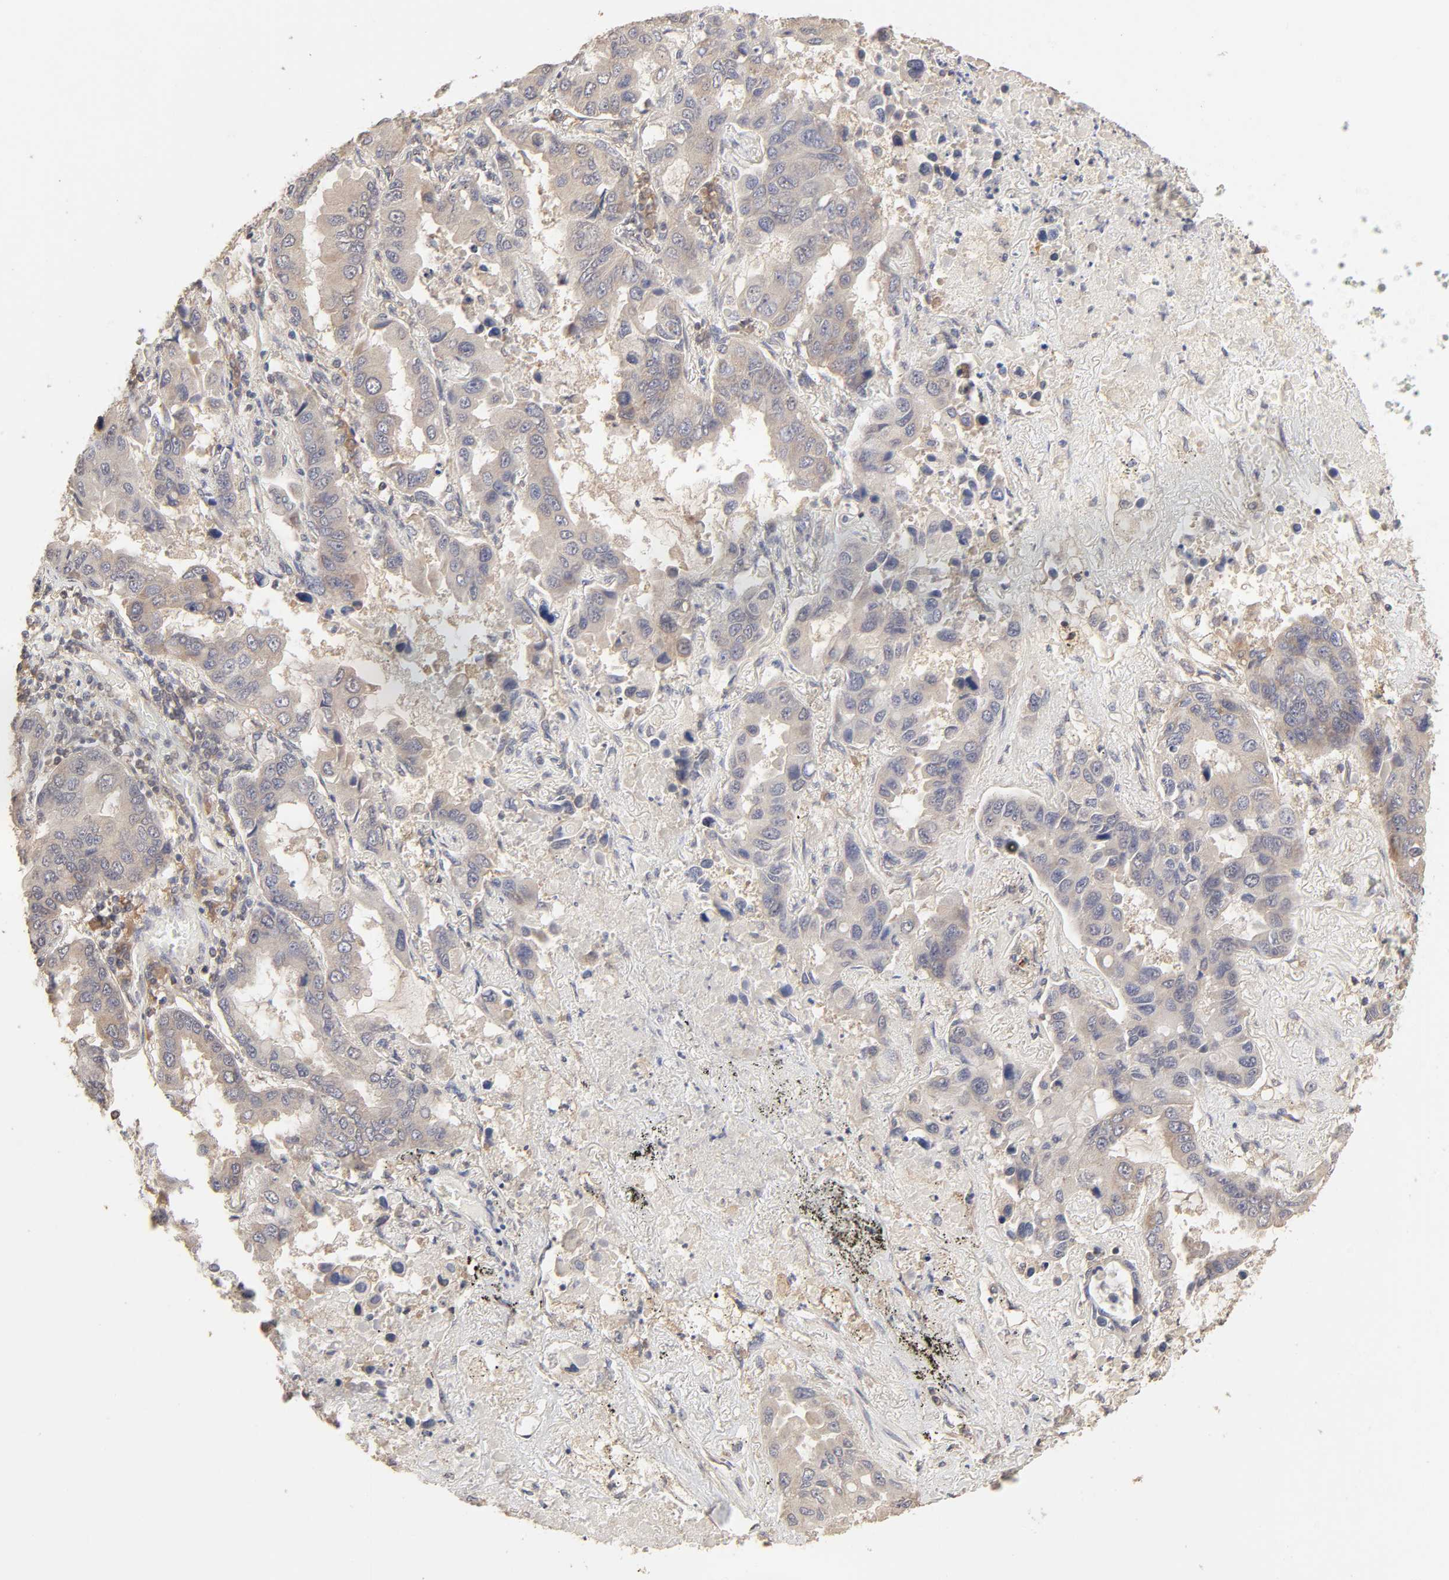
{"staining": {"intensity": "weak", "quantity": "<25%", "location": "cytoplasmic/membranous"}, "tissue": "lung cancer", "cell_type": "Tumor cells", "image_type": "cancer", "snomed": [{"axis": "morphology", "description": "Adenocarcinoma, NOS"}, {"axis": "topography", "description": "Lung"}], "caption": "Lung cancer stained for a protein using IHC demonstrates no staining tumor cells.", "gene": "AP1G2", "patient": {"sex": "male", "age": 64}}